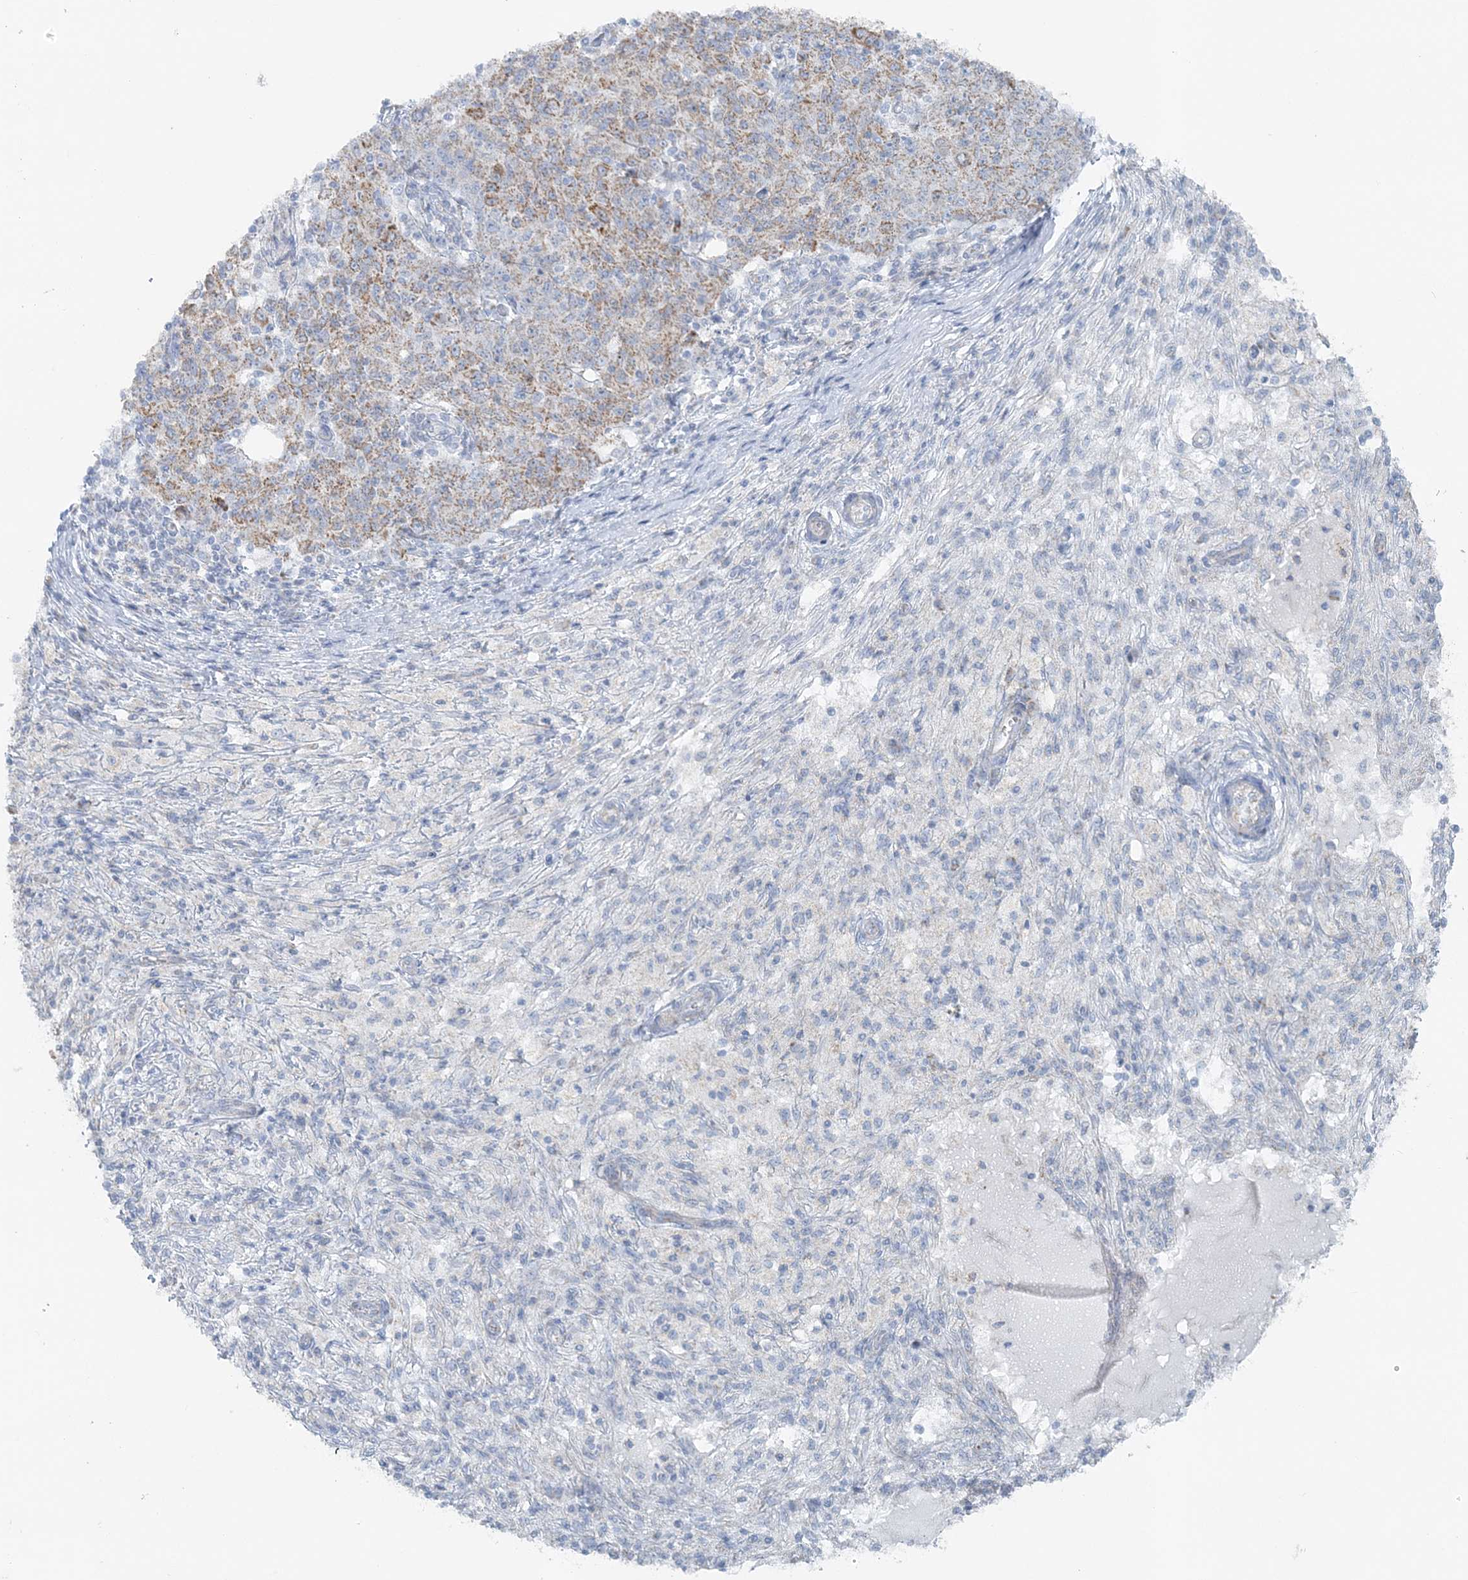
{"staining": {"intensity": "weak", "quantity": "25%-75%", "location": "cytoplasmic/membranous"}, "tissue": "ovarian cancer", "cell_type": "Tumor cells", "image_type": "cancer", "snomed": [{"axis": "morphology", "description": "Carcinoma, endometroid"}, {"axis": "topography", "description": "Ovary"}], "caption": "Immunohistochemical staining of ovarian cancer (endometroid carcinoma) shows weak cytoplasmic/membranous protein positivity in about 25%-75% of tumor cells. Nuclei are stained in blue.", "gene": "PCCB", "patient": {"sex": "female", "age": 42}}